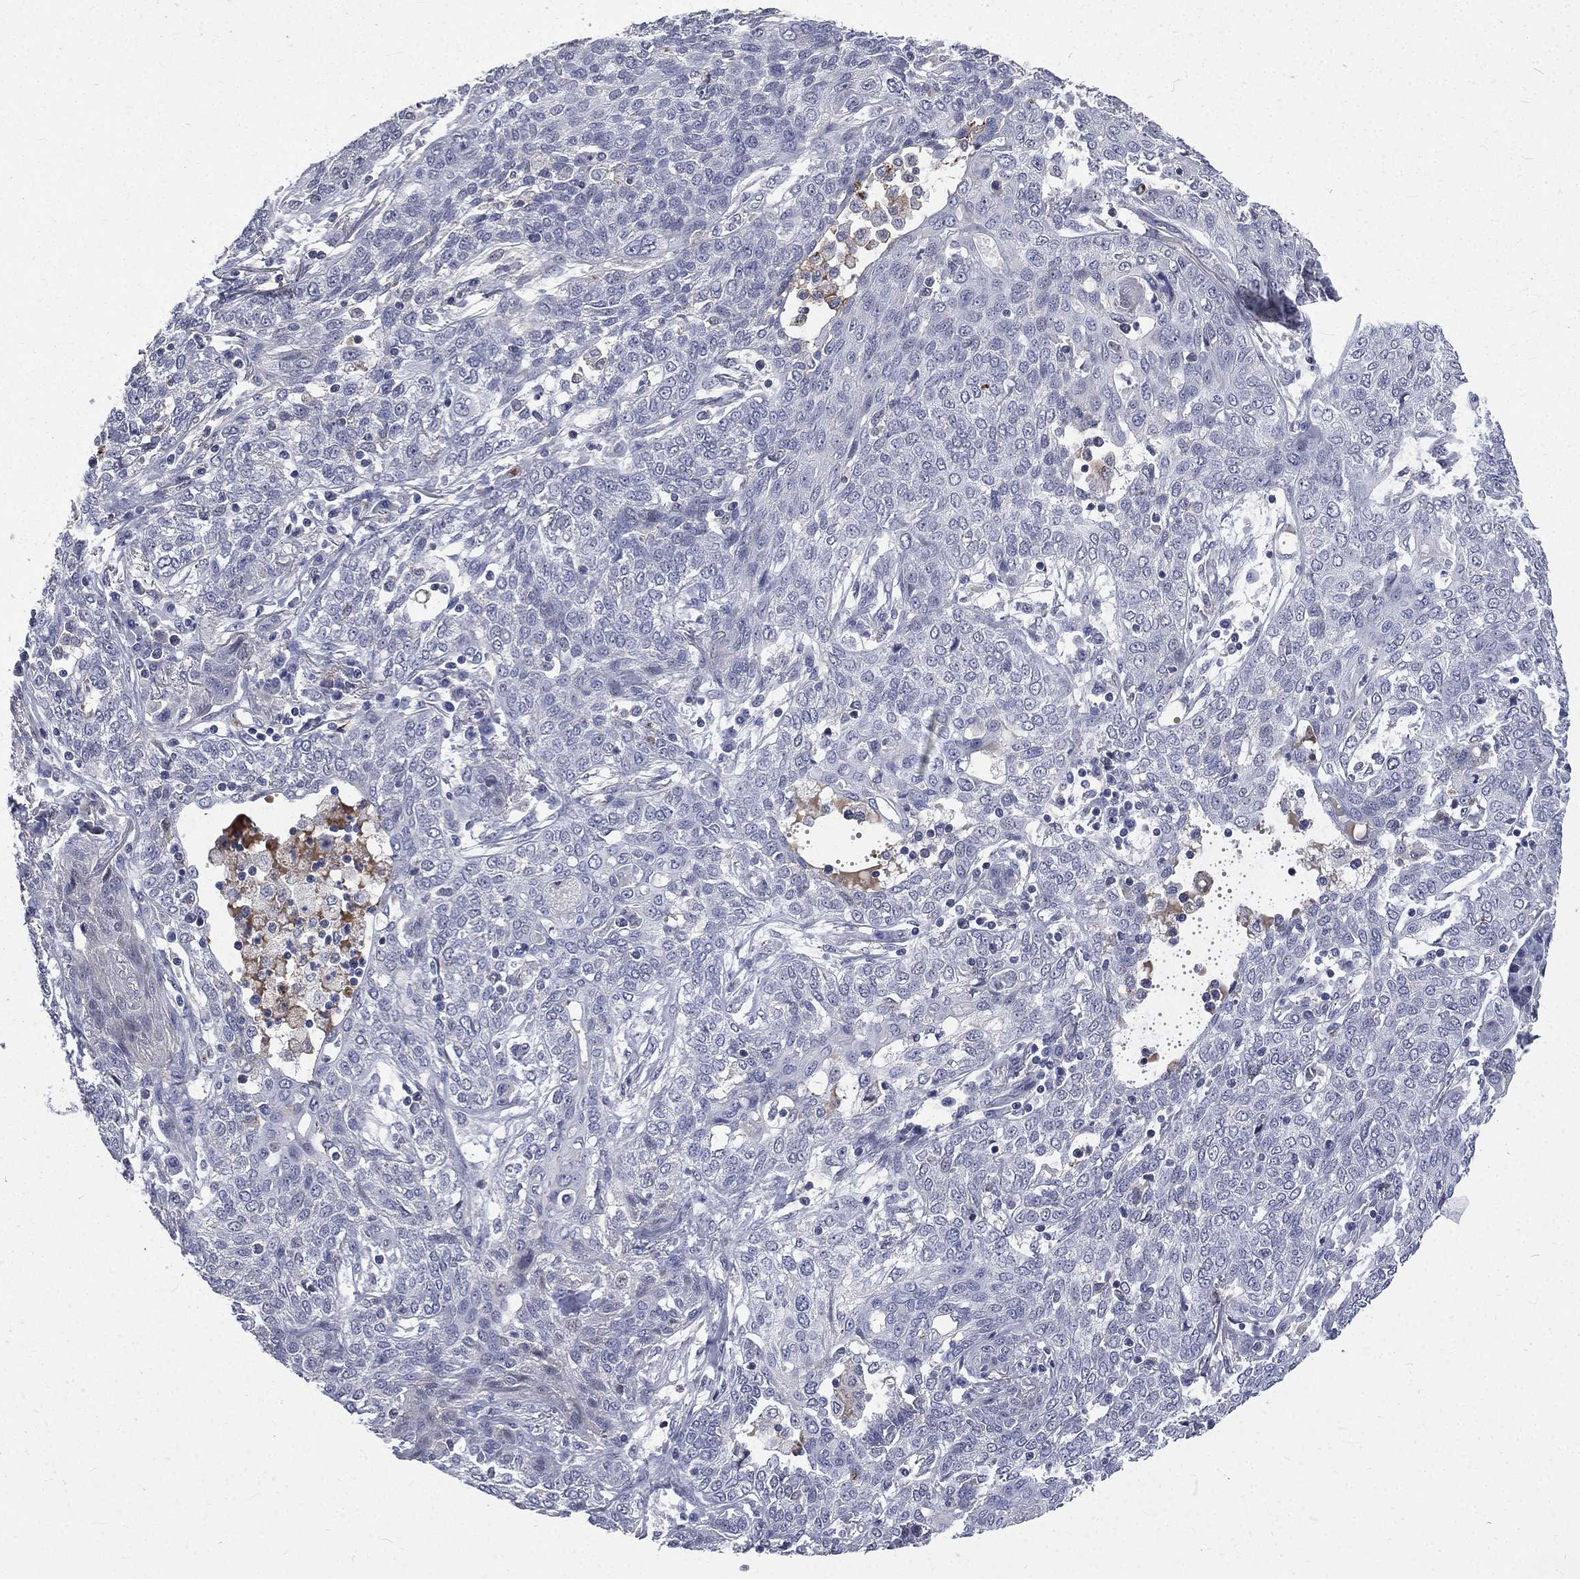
{"staining": {"intensity": "negative", "quantity": "none", "location": "none"}, "tissue": "lung cancer", "cell_type": "Tumor cells", "image_type": "cancer", "snomed": [{"axis": "morphology", "description": "Squamous cell carcinoma, NOS"}, {"axis": "topography", "description": "Lung"}], "caption": "Tumor cells show no significant protein staining in lung cancer. The staining was performed using DAB to visualize the protein expression in brown, while the nuclei were stained in blue with hematoxylin (Magnification: 20x).", "gene": "FGG", "patient": {"sex": "female", "age": 70}}